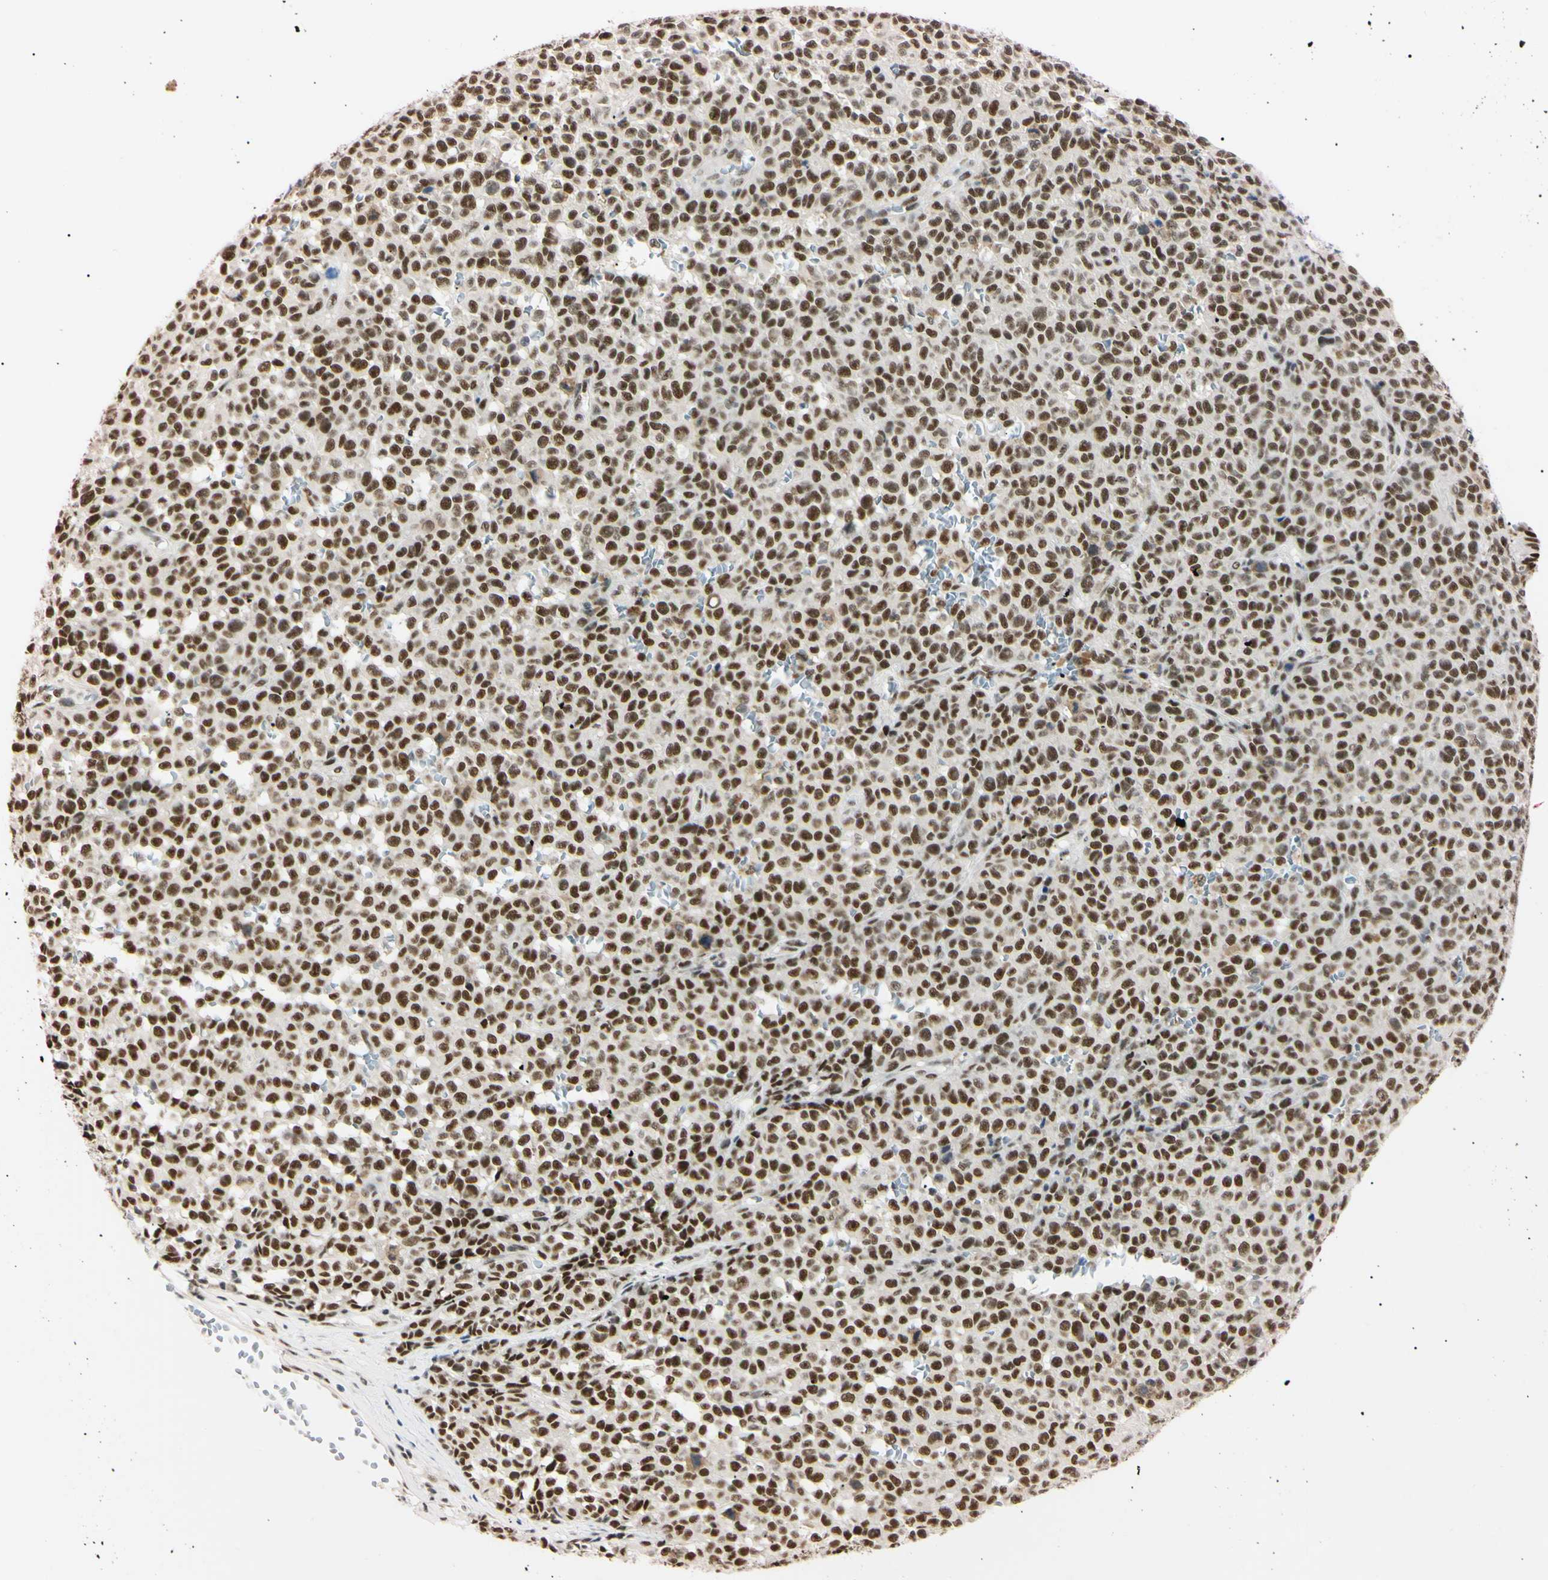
{"staining": {"intensity": "strong", "quantity": ">75%", "location": "nuclear"}, "tissue": "melanoma", "cell_type": "Tumor cells", "image_type": "cancer", "snomed": [{"axis": "morphology", "description": "Malignant melanoma, NOS"}, {"axis": "topography", "description": "Skin"}], "caption": "This image reveals malignant melanoma stained with IHC to label a protein in brown. The nuclear of tumor cells show strong positivity for the protein. Nuclei are counter-stained blue.", "gene": "ZNF134", "patient": {"sex": "female", "age": 82}}